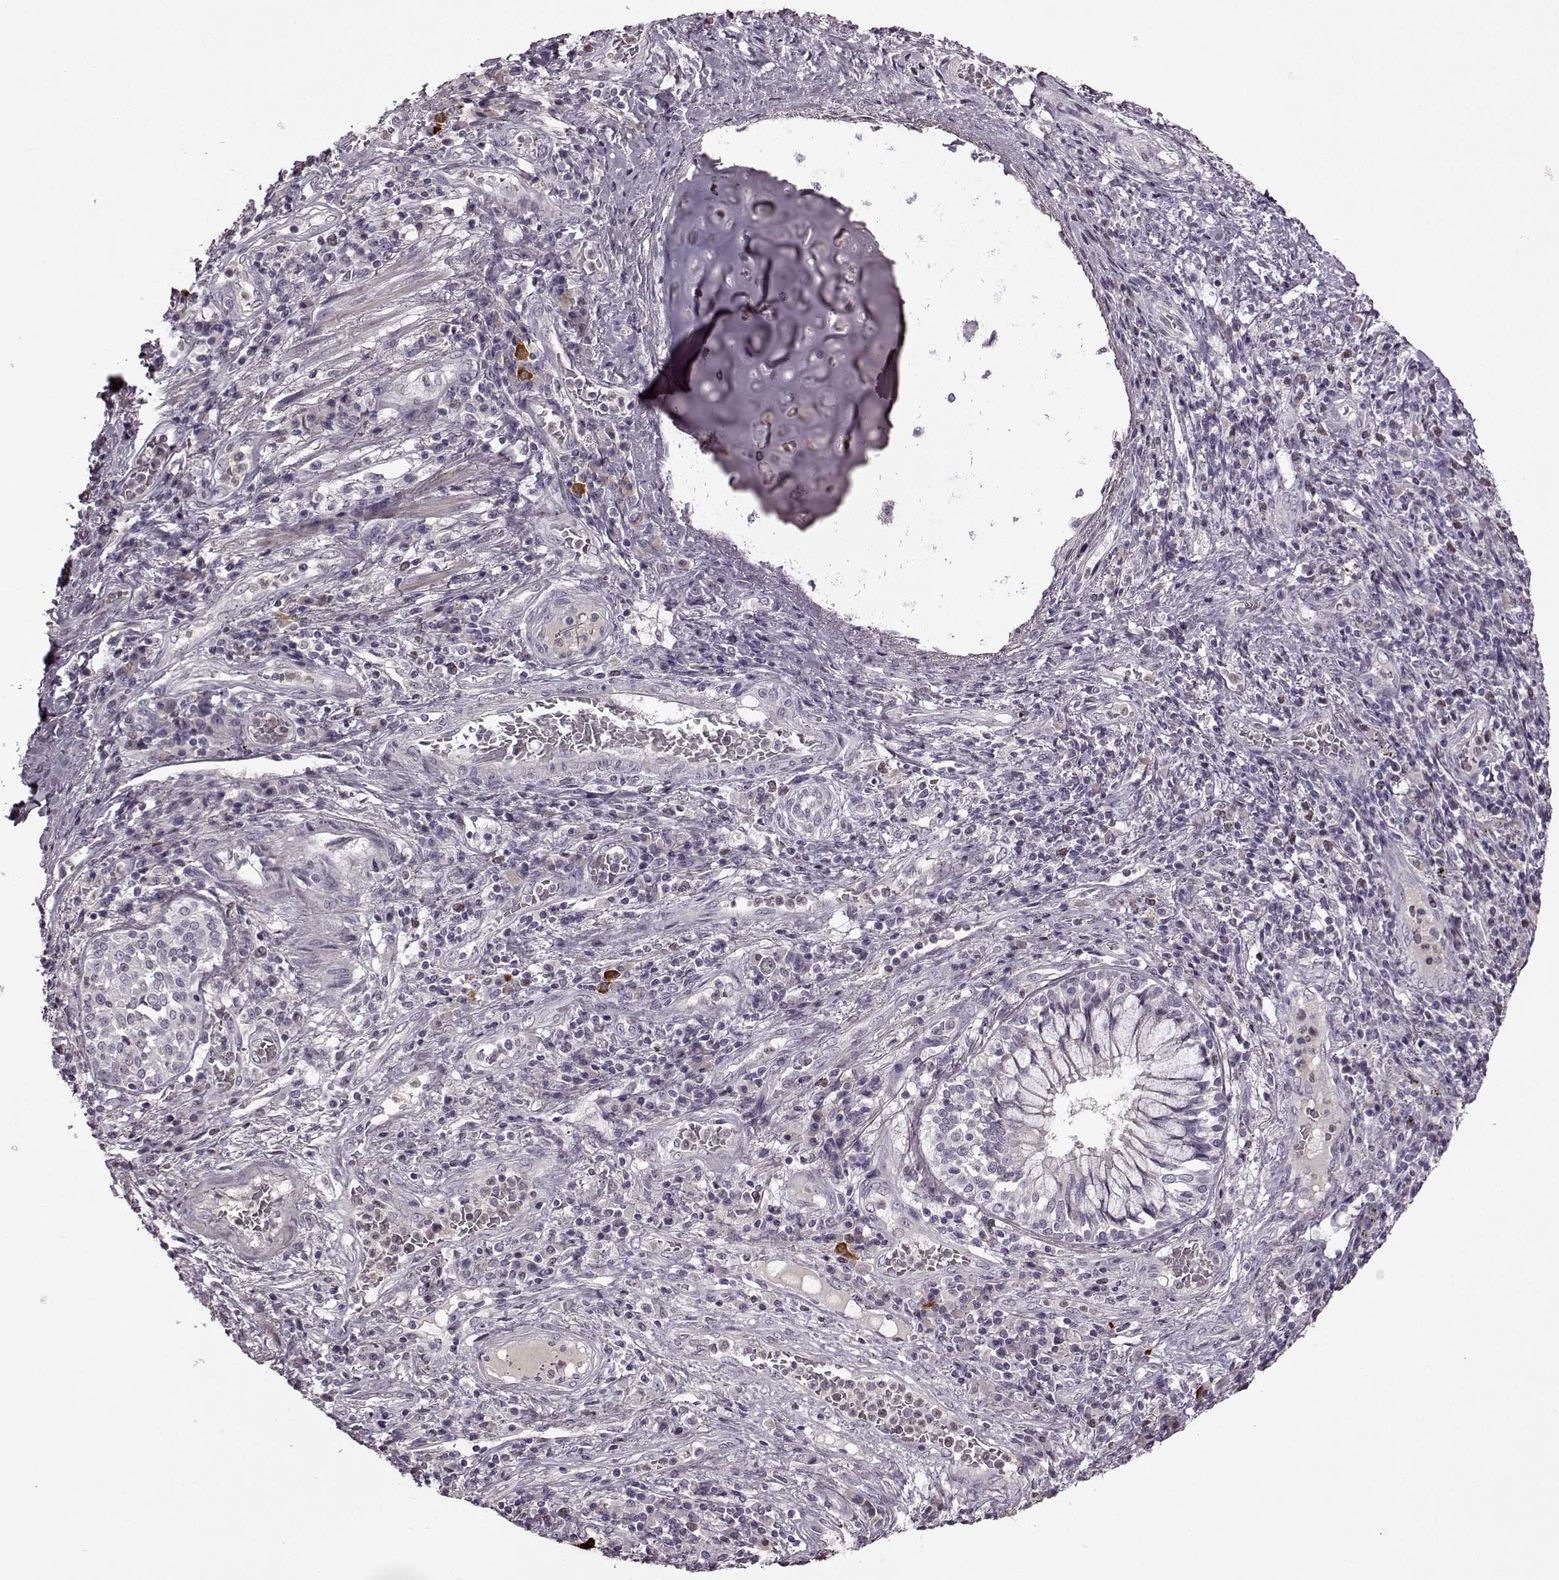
{"staining": {"intensity": "negative", "quantity": "none", "location": "none"}, "tissue": "lung cancer", "cell_type": "Tumor cells", "image_type": "cancer", "snomed": [{"axis": "morphology", "description": "Normal tissue, NOS"}, {"axis": "morphology", "description": "Squamous cell carcinoma, NOS"}, {"axis": "topography", "description": "Bronchus"}, {"axis": "topography", "description": "Lung"}], "caption": "Human lung cancer (squamous cell carcinoma) stained for a protein using IHC demonstrates no staining in tumor cells.", "gene": "CNGA3", "patient": {"sex": "male", "age": 64}}